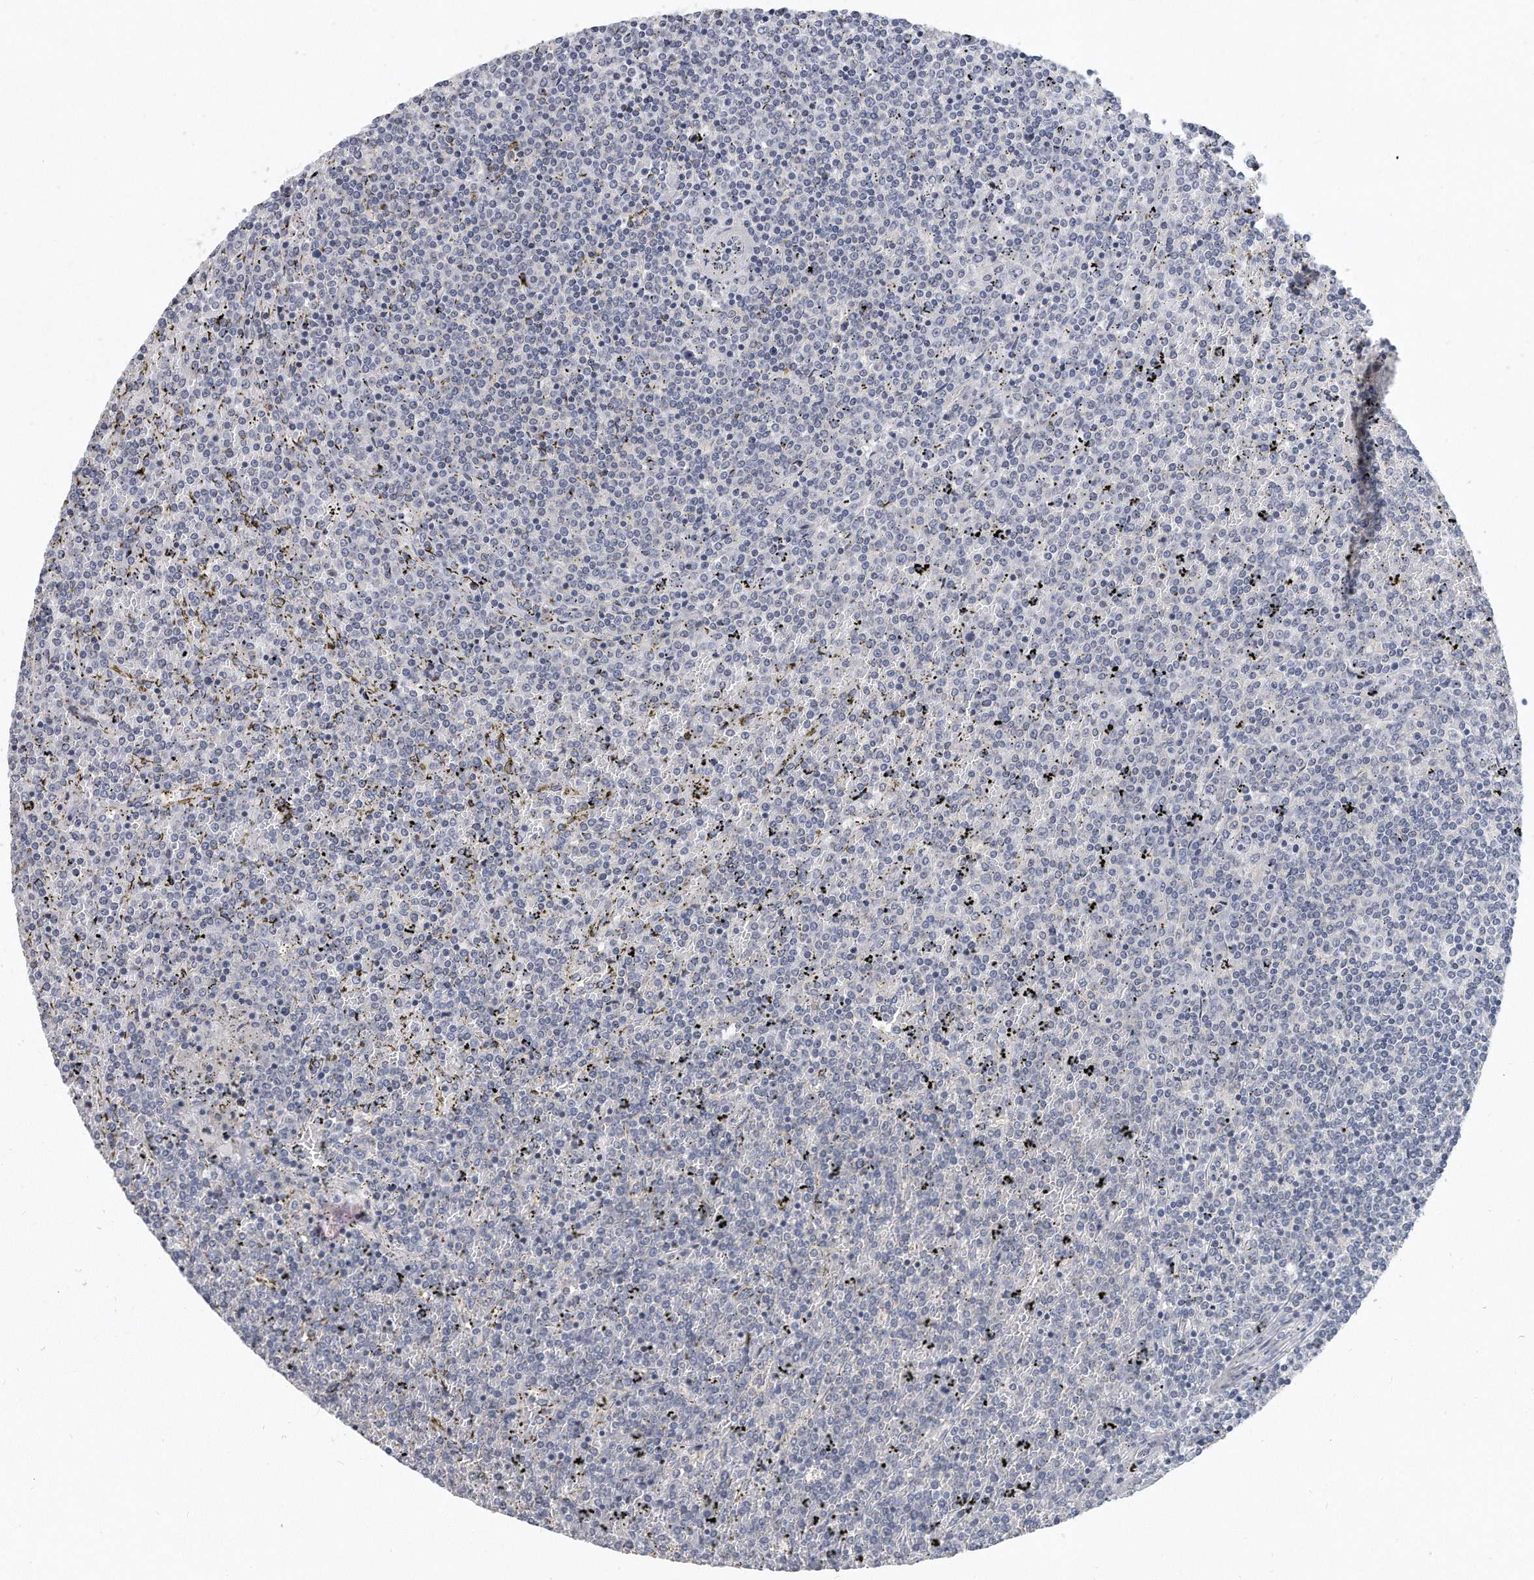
{"staining": {"intensity": "negative", "quantity": "none", "location": "none"}, "tissue": "lymphoma", "cell_type": "Tumor cells", "image_type": "cancer", "snomed": [{"axis": "morphology", "description": "Malignant lymphoma, non-Hodgkin's type, Low grade"}, {"axis": "topography", "description": "Spleen"}], "caption": "High power microscopy image of an immunohistochemistry (IHC) histopathology image of lymphoma, revealing no significant positivity in tumor cells. (Brightfield microscopy of DAB IHC at high magnification).", "gene": "KLHL7", "patient": {"sex": "female", "age": 19}}